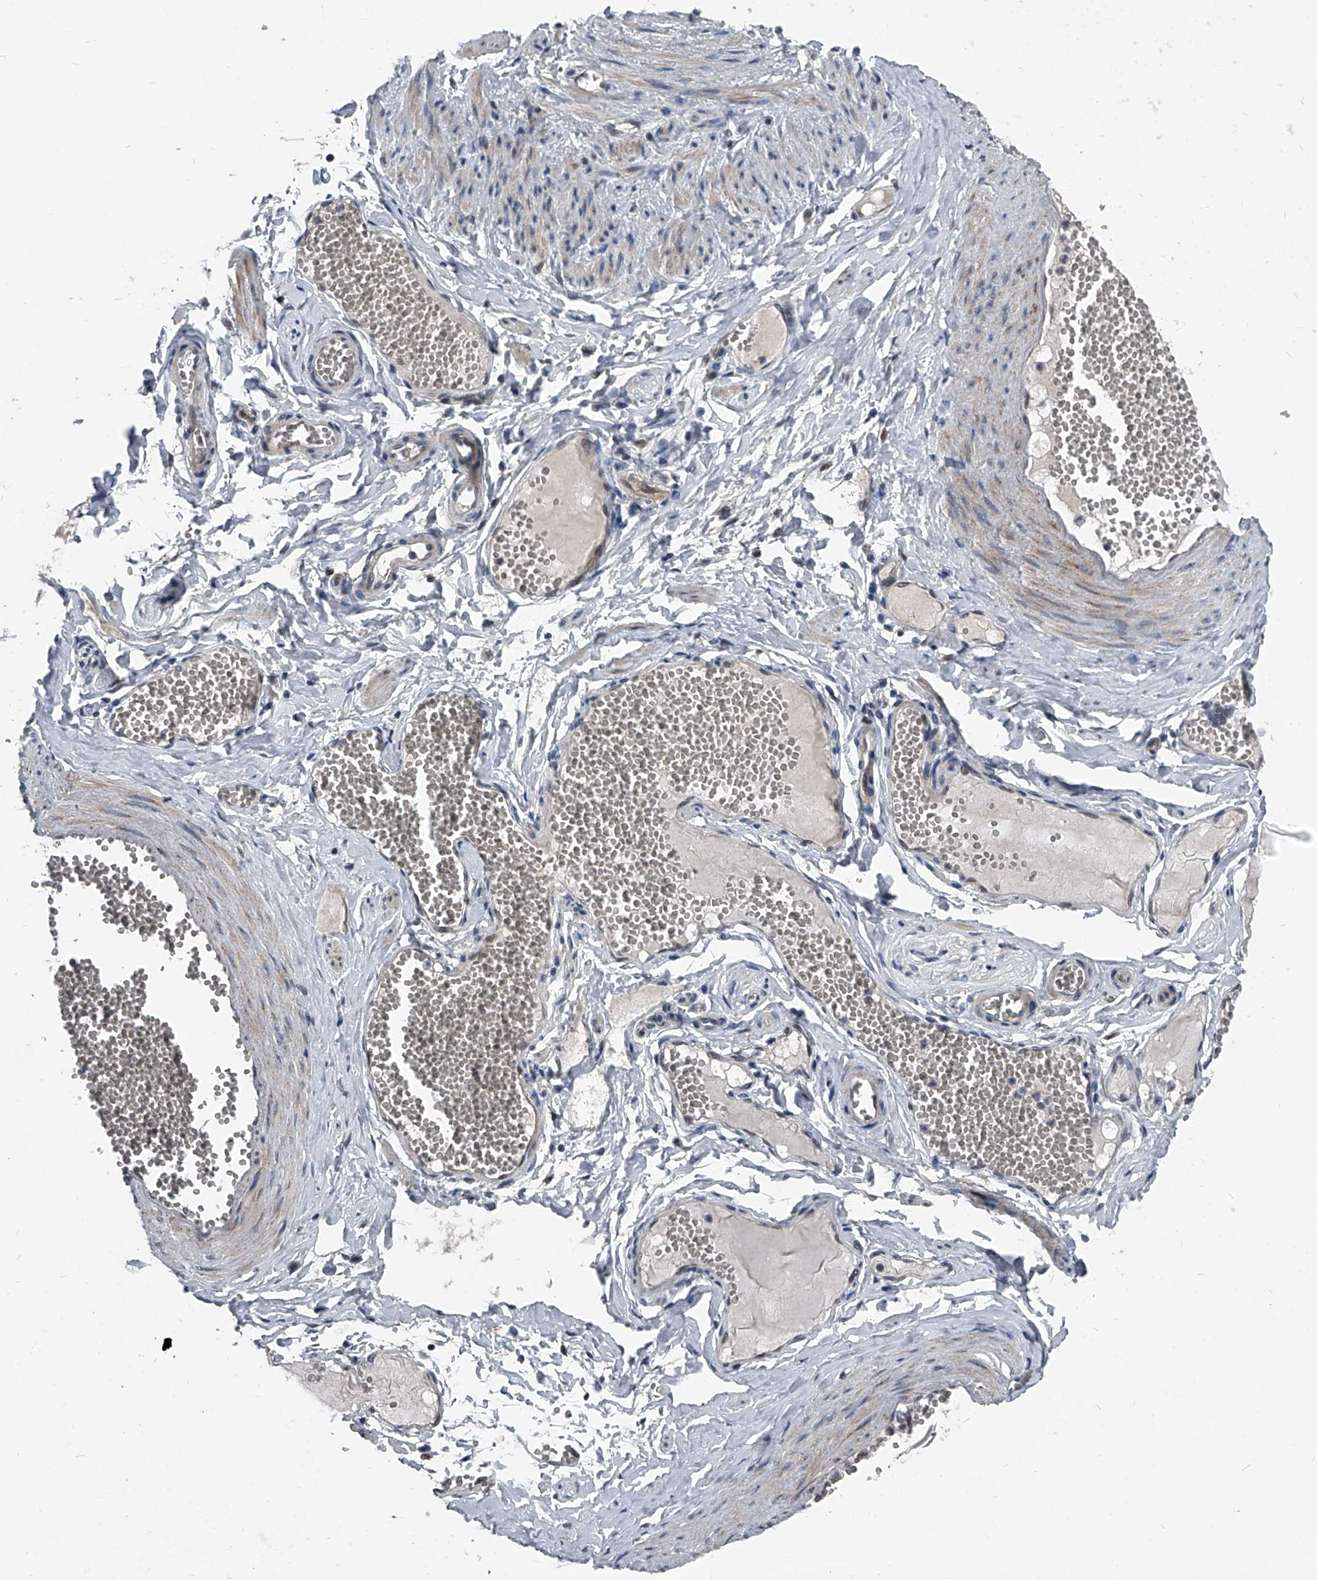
{"staining": {"intensity": "moderate", "quantity": ">75%", "location": "nuclear"}, "tissue": "adipose tissue", "cell_type": "Adipocytes", "image_type": "normal", "snomed": [{"axis": "morphology", "description": "Normal tissue, NOS"}, {"axis": "topography", "description": "Smooth muscle"}, {"axis": "topography", "description": "Peripheral nerve tissue"}], "caption": "A medium amount of moderate nuclear expression is appreciated in approximately >75% of adipocytes in benign adipose tissue. Nuclei are stained in blue.", "gene": "MEN1", "patient": {"sex": "female", "age": 39}}